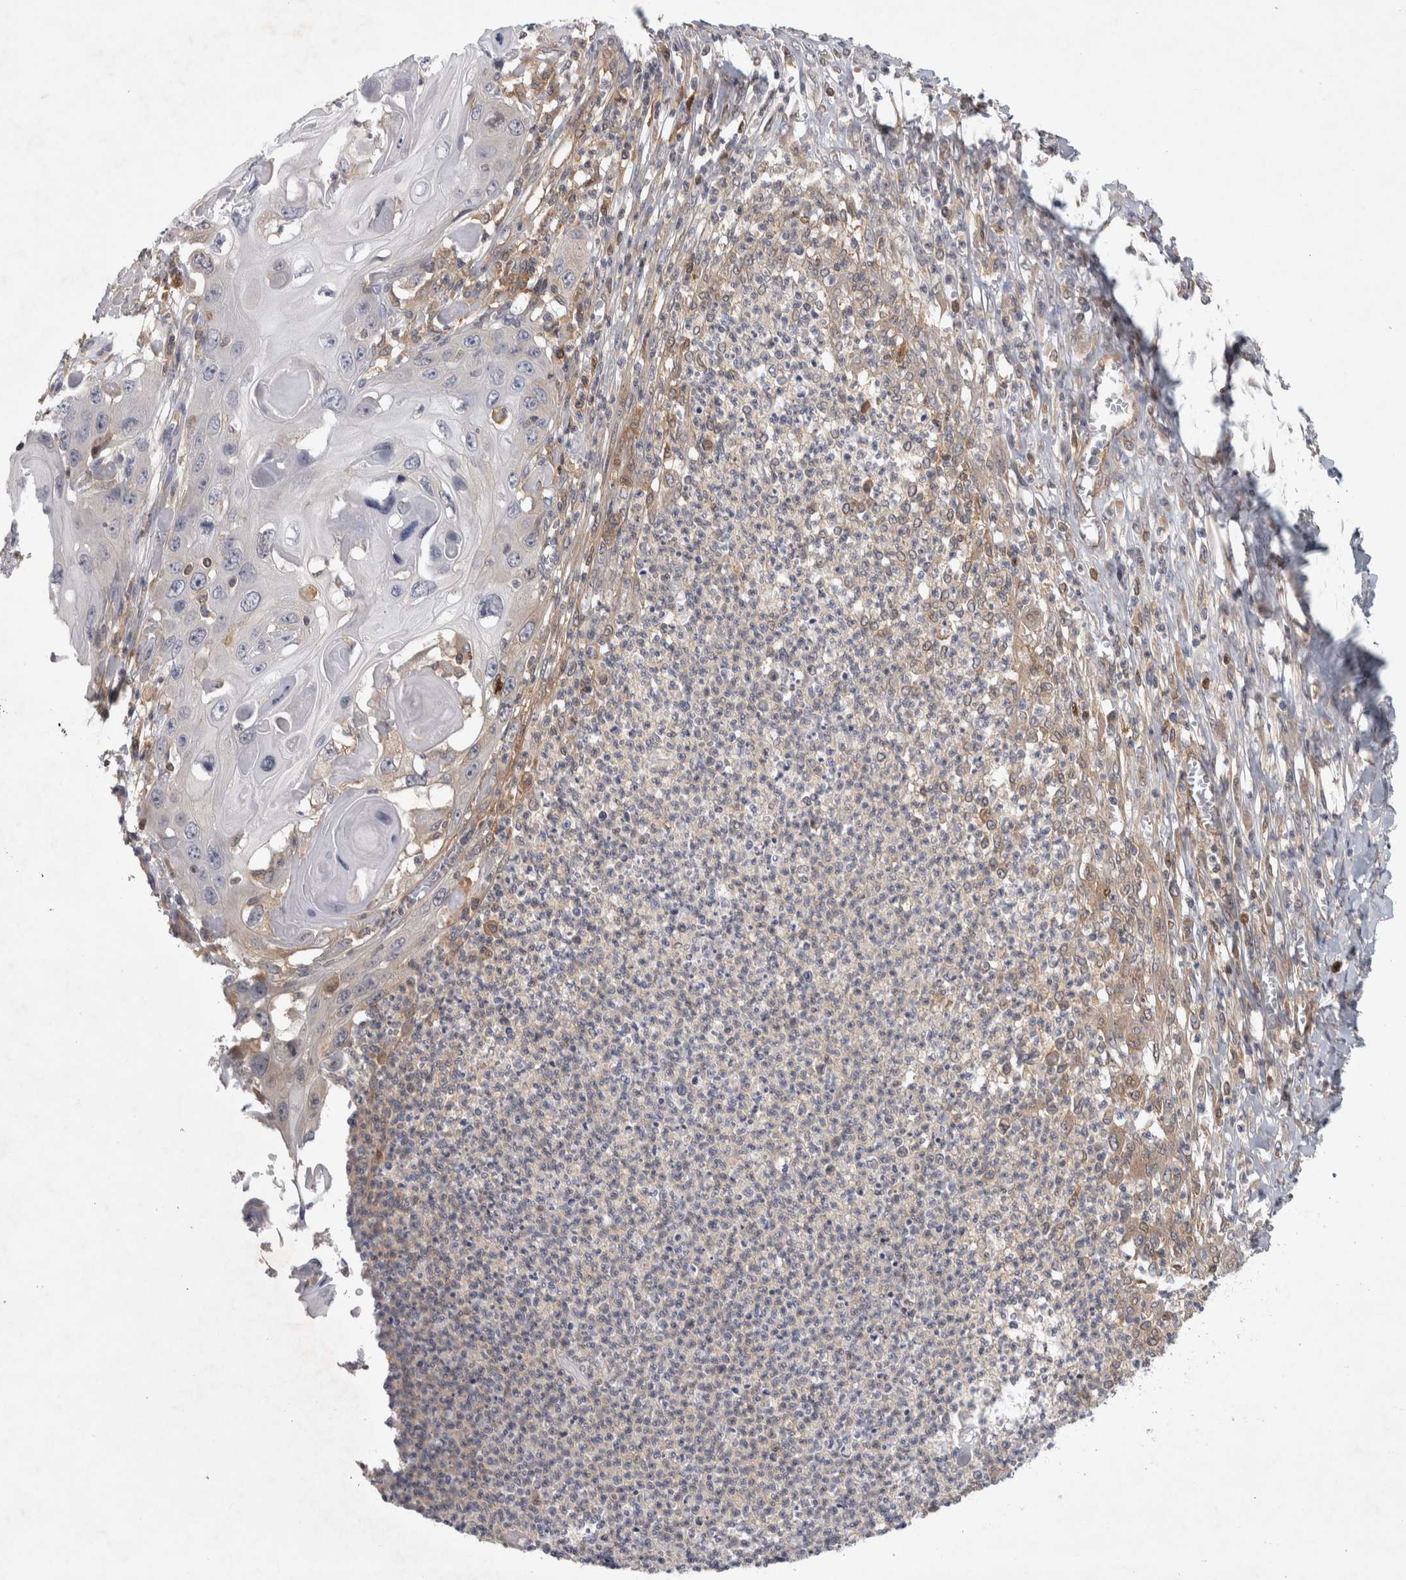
{"staining": {"intensity": "weak", "quantity": "<25%", "location": "cytoplasmic/membranous"}, "tissue": "skin cancer", "cell_type": "Tumor cells", "image_type": "cancer", "snomed": [{"axis": "morphology", "description": "Squamous cell carcinoma, NOS"}, {"axis": "topography", "description": "Skin"}], "caption": "Immunohistochemical staining of human skin squamous cell carcinoma displays no significant staining in tumor cells.", "gene": "NFKB2", "patient": {"sex": "male", "age": 55}}